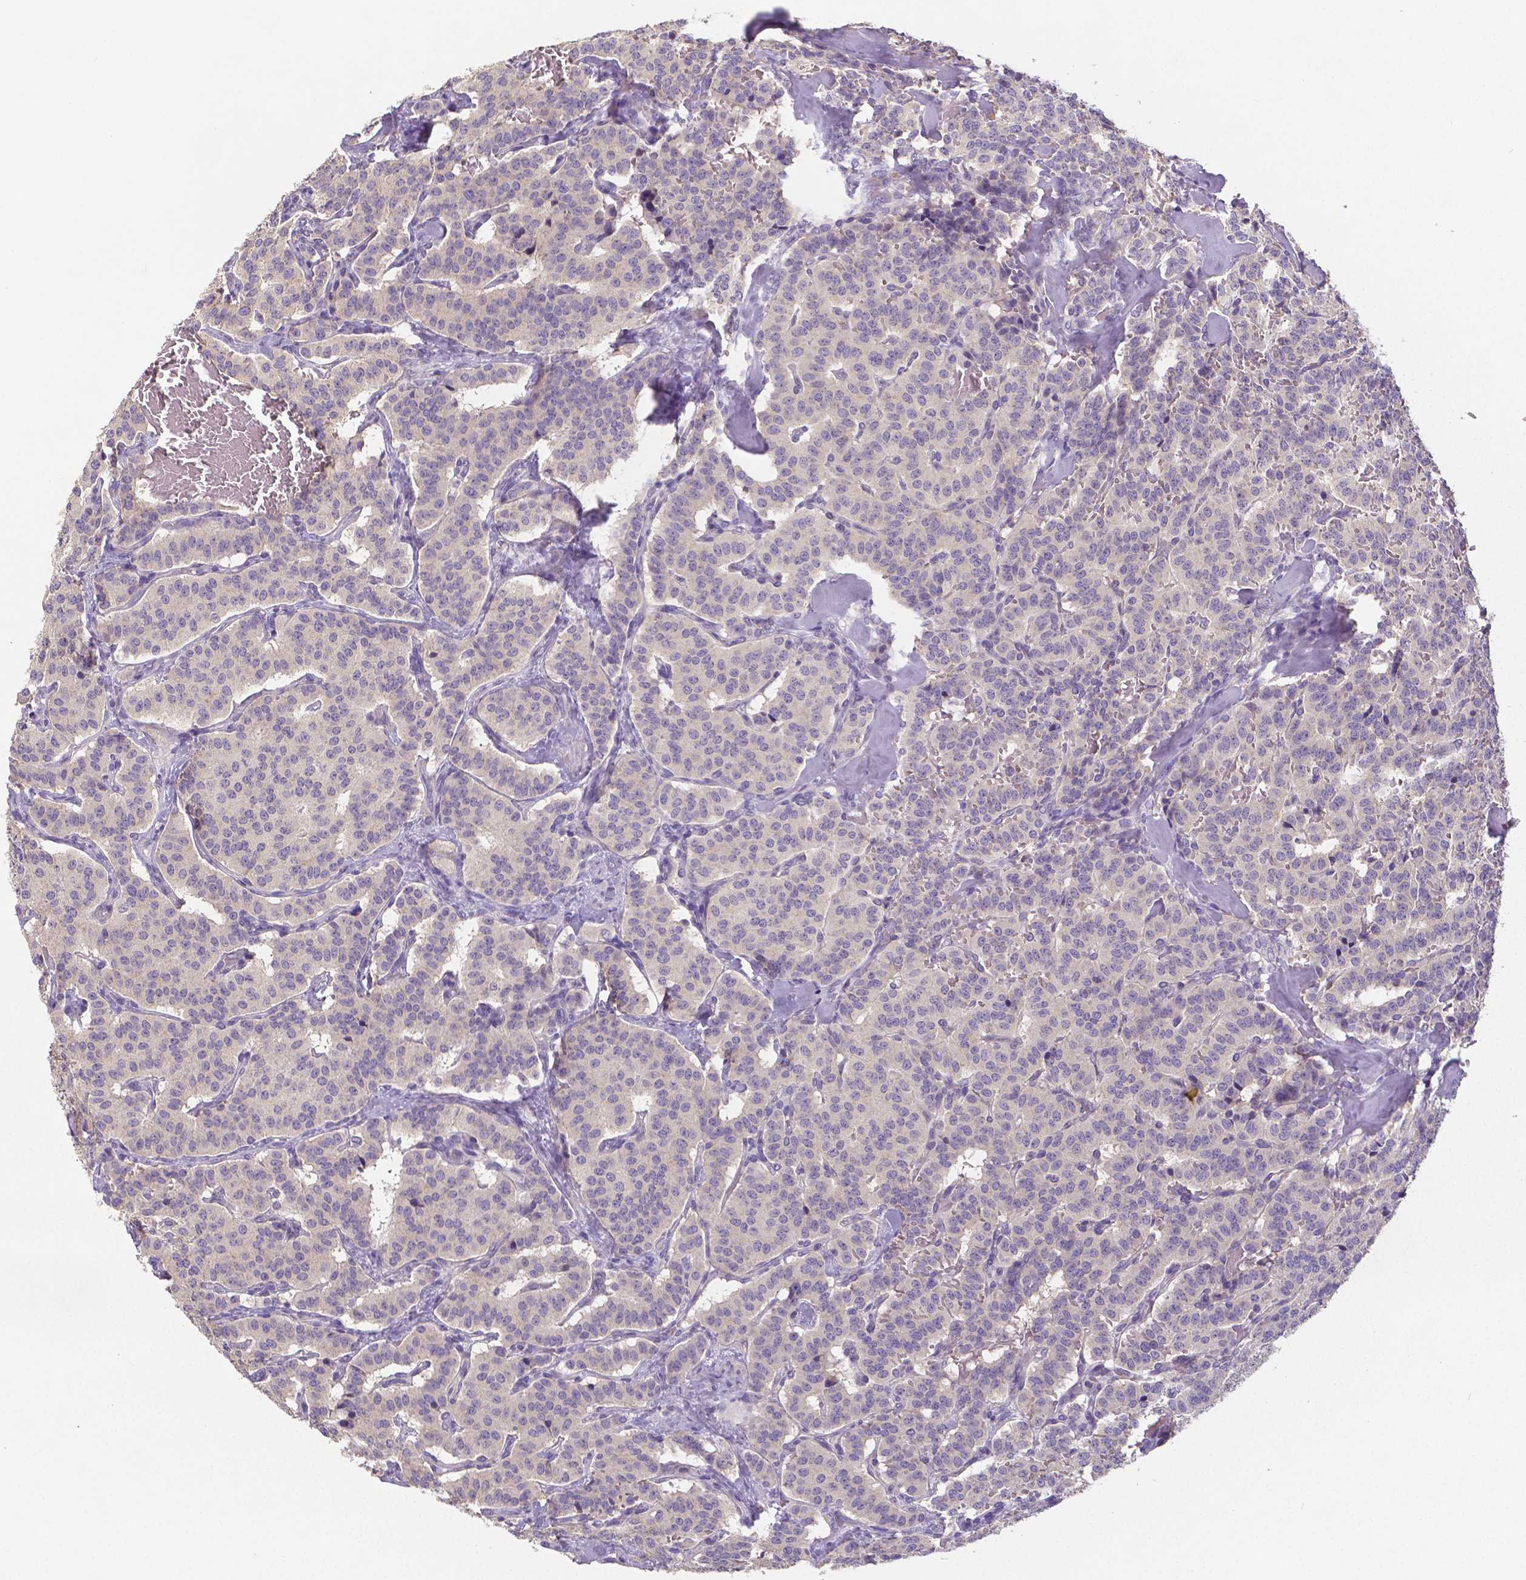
{"staining": {"intensity": "negative", "quantity": "none", "location": "none"}, "tissue": "carcinoid", "cell_type": "Tumor cells", "image_type": "cancer", "snomed": [{"axis": "morphology", "description": "Carcinoid, malignant, NOS"}, {"axis": "topography", "description": "Lung"}], "caption": "Tumor cells show no significant positivity in carcinoid (malignant).", "gene": "CRMP1", "patient": {"sex": "female", "age": 46}}